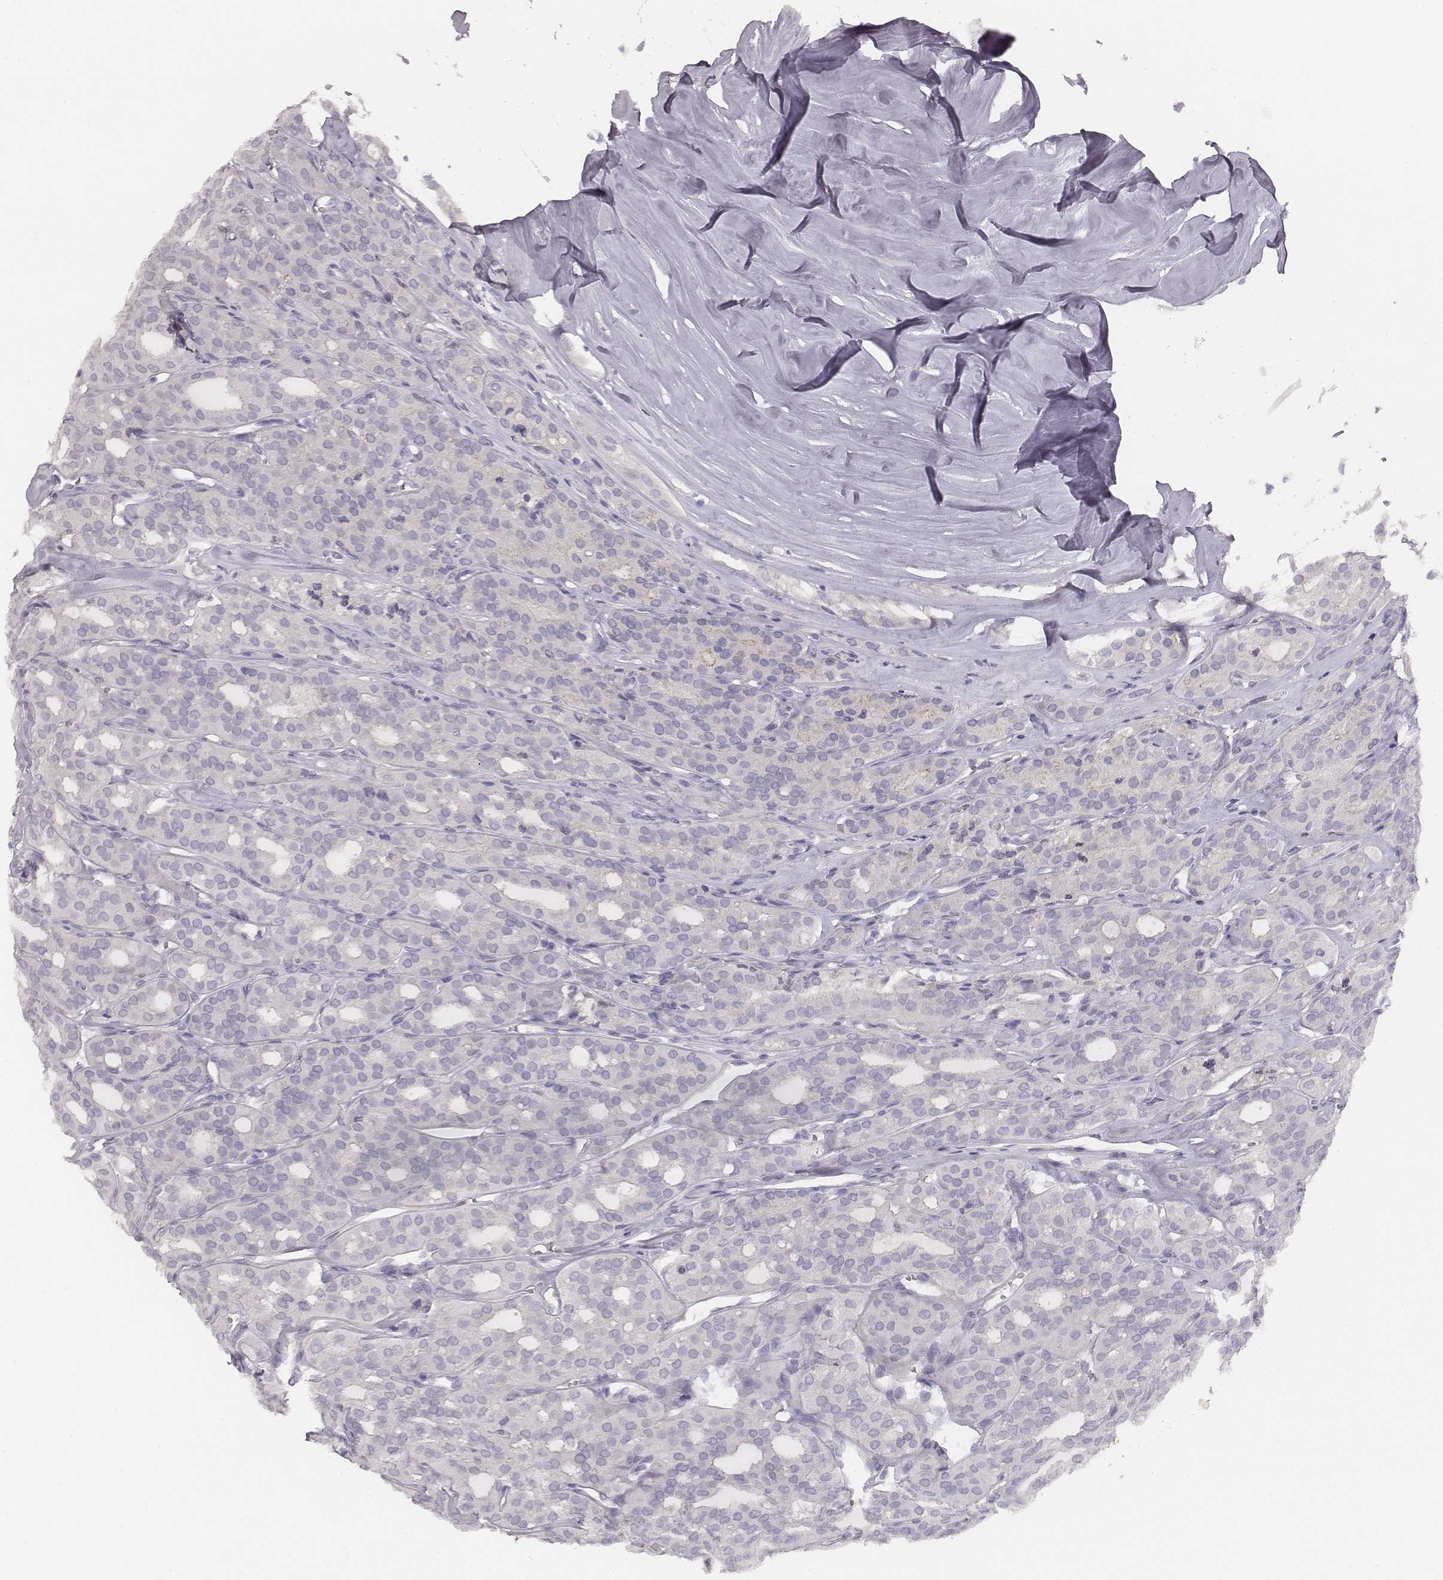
{"staining": {"intensity": "negative", "quantity": "none", "location": "none"}, "tissue": "thyroid cancer", "cell_type": "Tumor cells", "image_type": "cancer", "snomed": [{"axis": "morphology", "description": "Follicular adenoma carcinoma, NOS"}, {"axis": "topography", "description": "Thyroid gland"}], "caption": "Micrograph shows no protein expression in tumor cells of follicular adenoma carcinoma (thyroid) tissue.", "gene": "MYH6", "patient": {"sex": "male", "age": 75}}